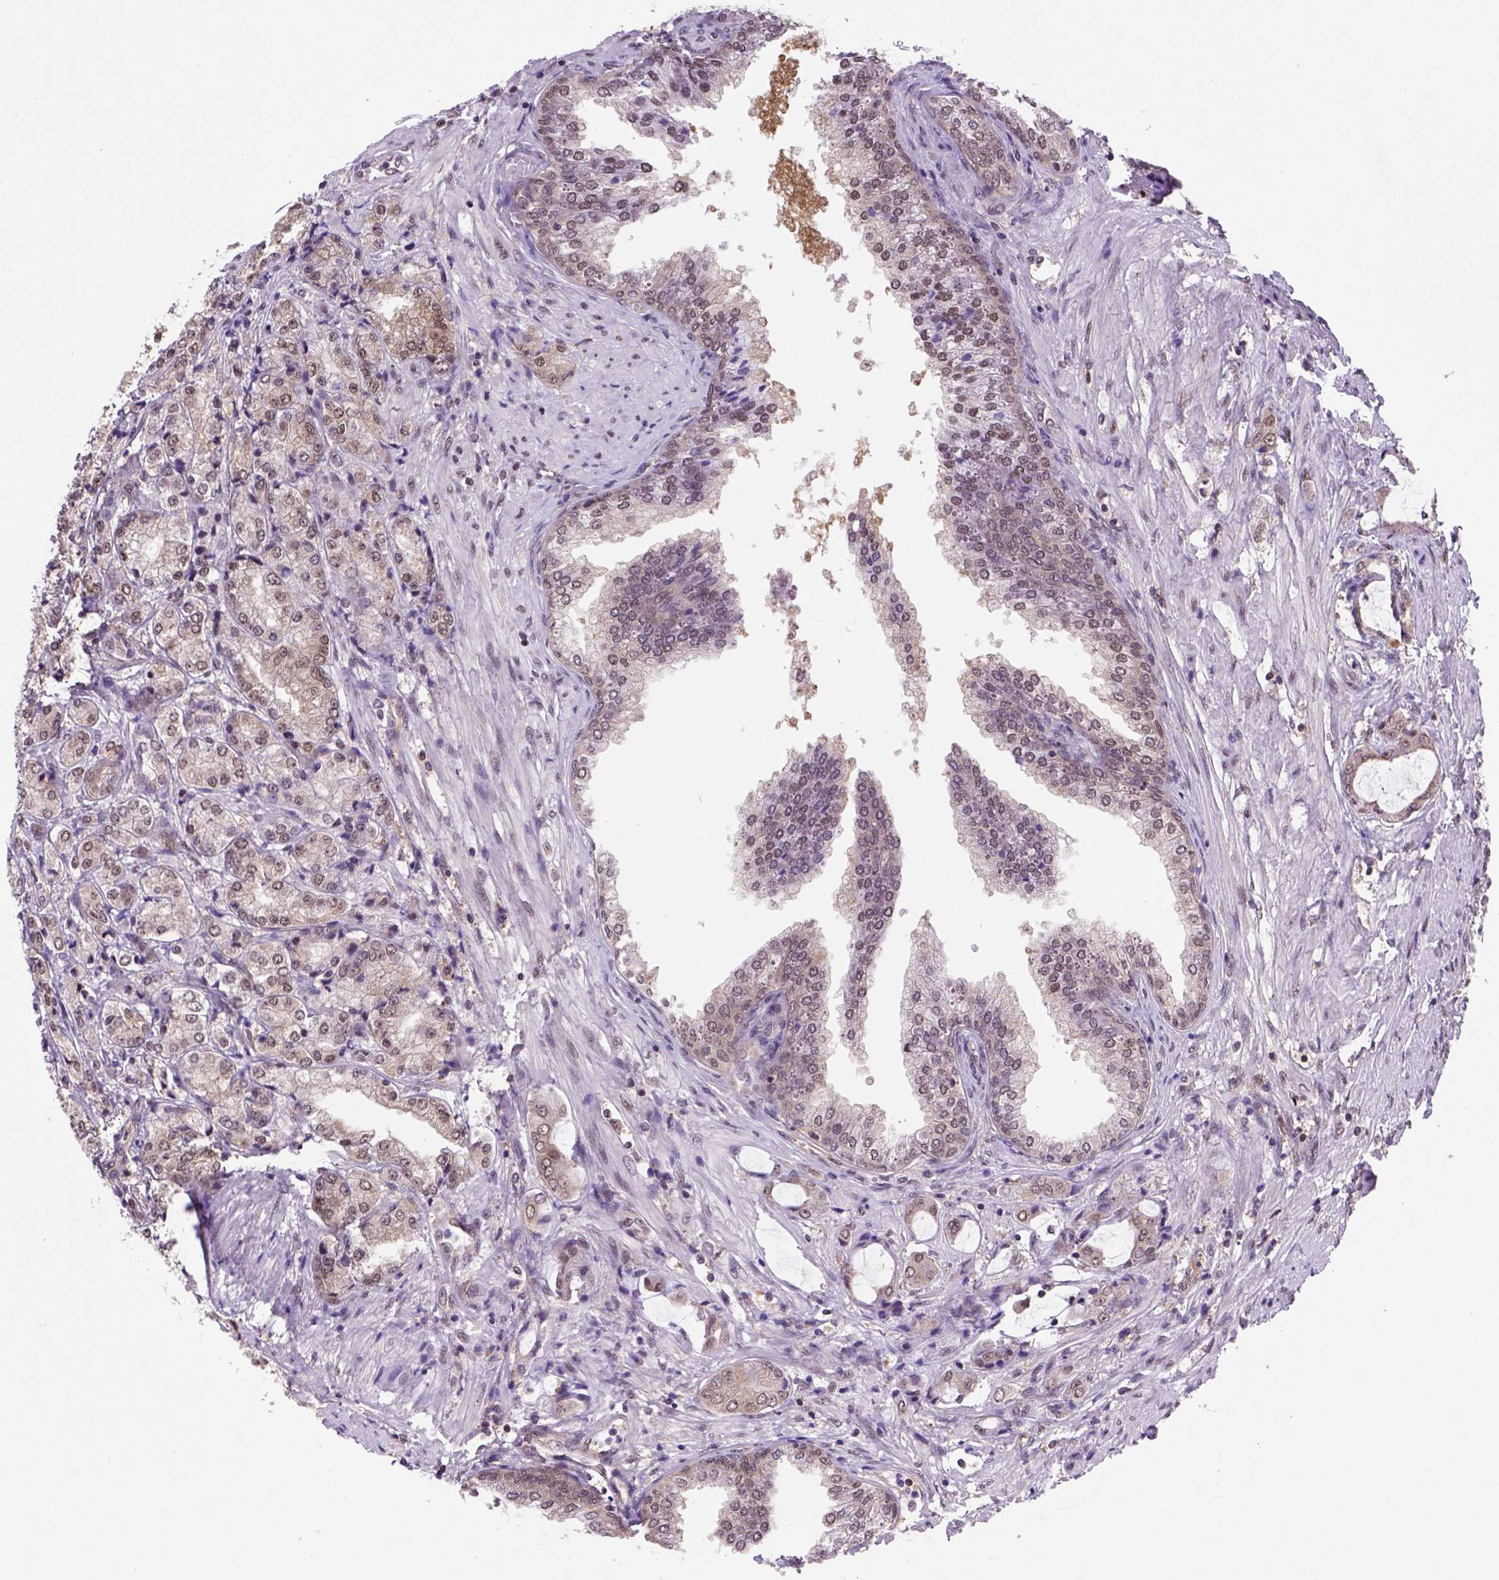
{"staining": {"intensity": "moderate", "quantity": ">75%", "location": "cytoplasmic/membranous,nuclear"}, "tissue": "prostate cancer", "cell_type": "Tumor cells", "image_type": "cancer", "snomed": [{"axis": "morphology", "description": "Adenocarcinoma, NOS"}, {"axis": "topography", "description": "Prostate"}], "caption": "Human prostate cancer stained with a brown dye displays moderate cytoplasmic/membranous and nuclear positive staining in about >75% of tumor cells.", "gene": "PSMC2", "patient": {"sex": "male", "age": 63}}